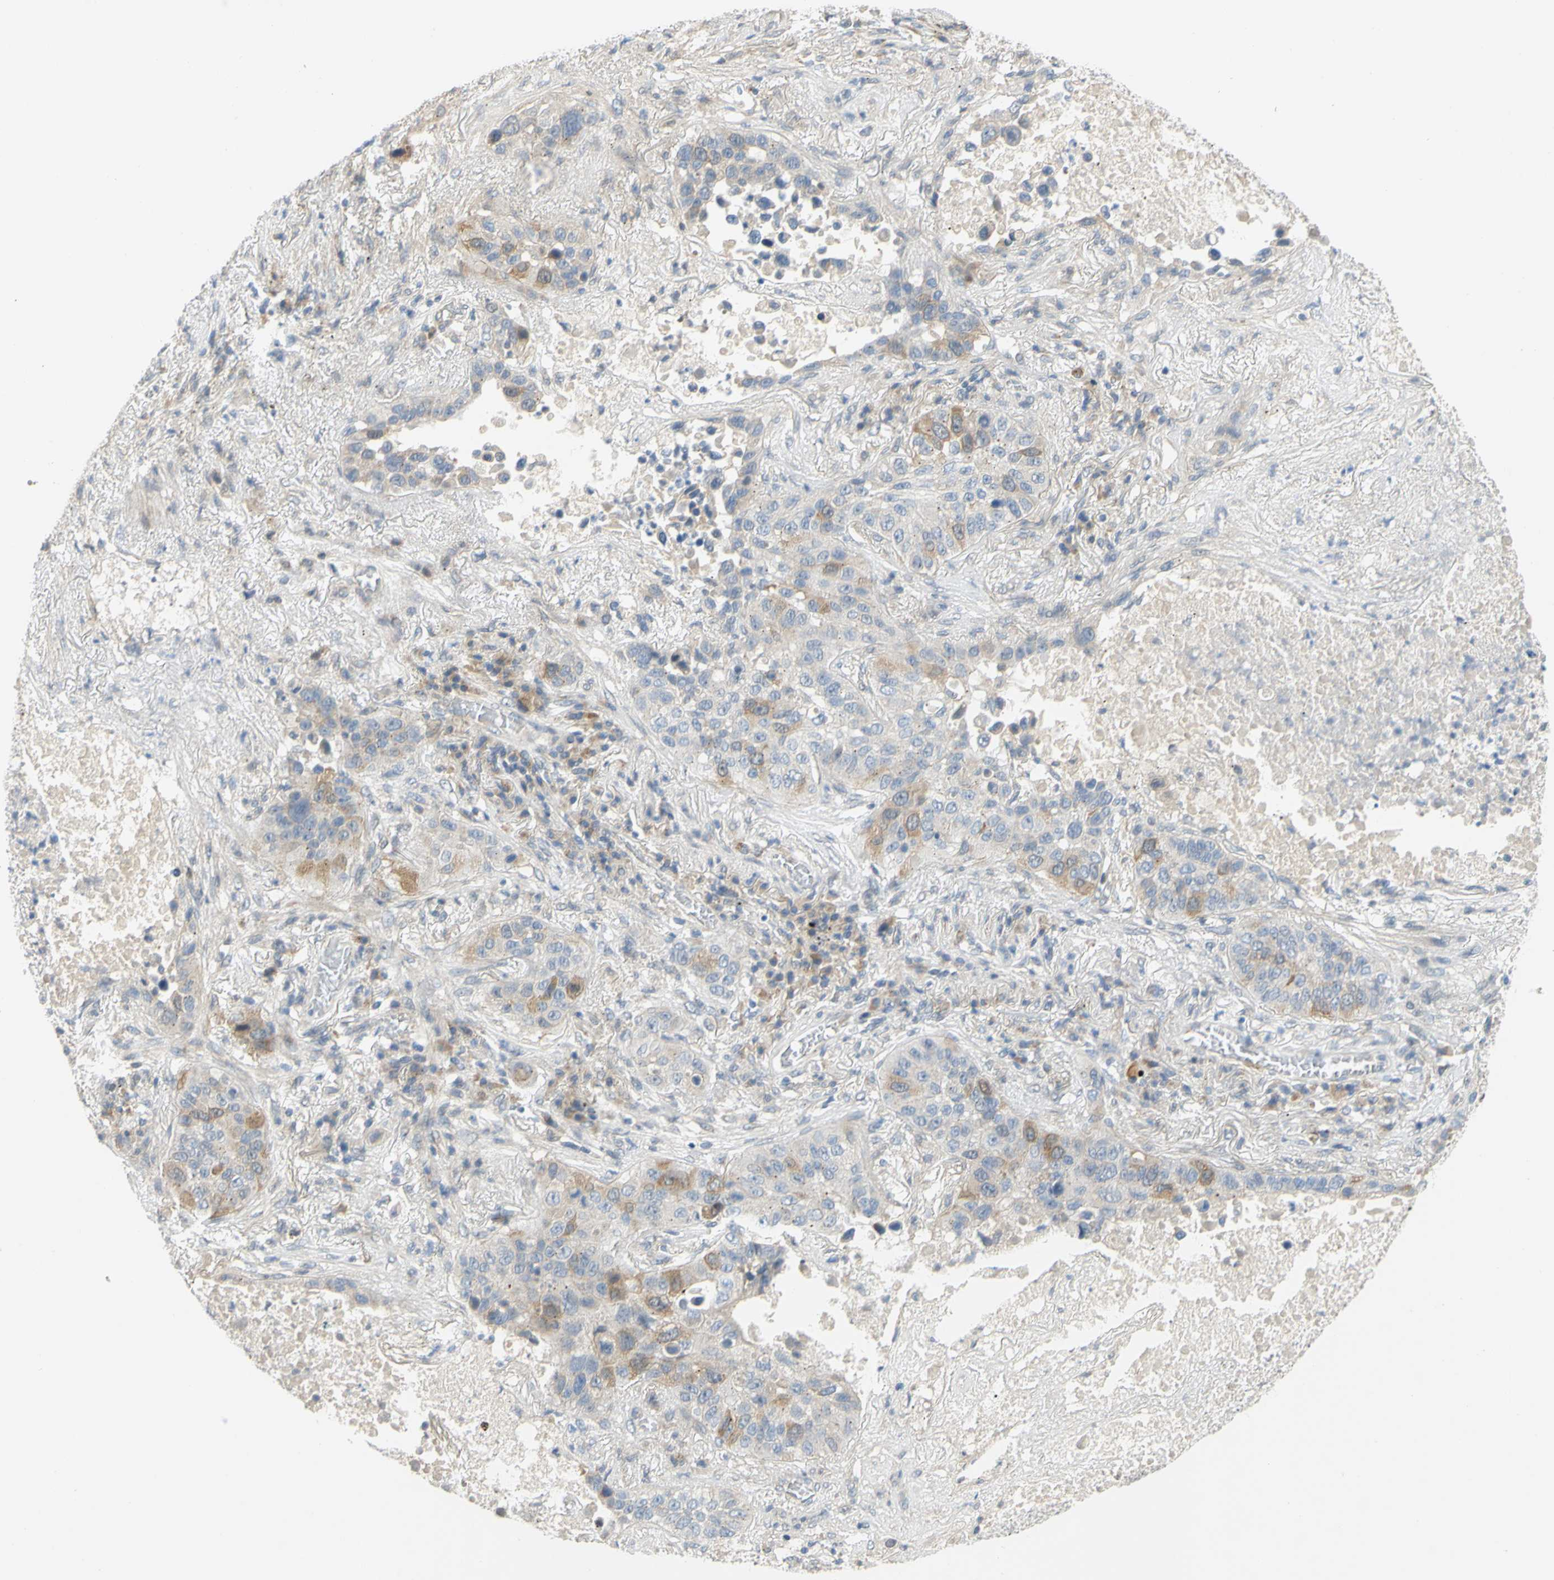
{"staining": {"intensity": "moderate", "quantity": "<25%", "location": "cytoplasmic/membranous"}, "tissue": "lung cancer", "cell_type": "Tumor cells", "image_type": "cancer", "snomed": [{"axis": "morphology", "description": "Squamous cell carcinoma, NOS"}, {"axis": "topography", "description": "Lung"}], "caption": "Human lung cancer stained with a brown dye demonstrates moderate cytoplasmic/membranous positive expression in approximately <25% of tumor cells.", "gene": "CCNB2", "patient": {"sex": "male", "age": 57}}